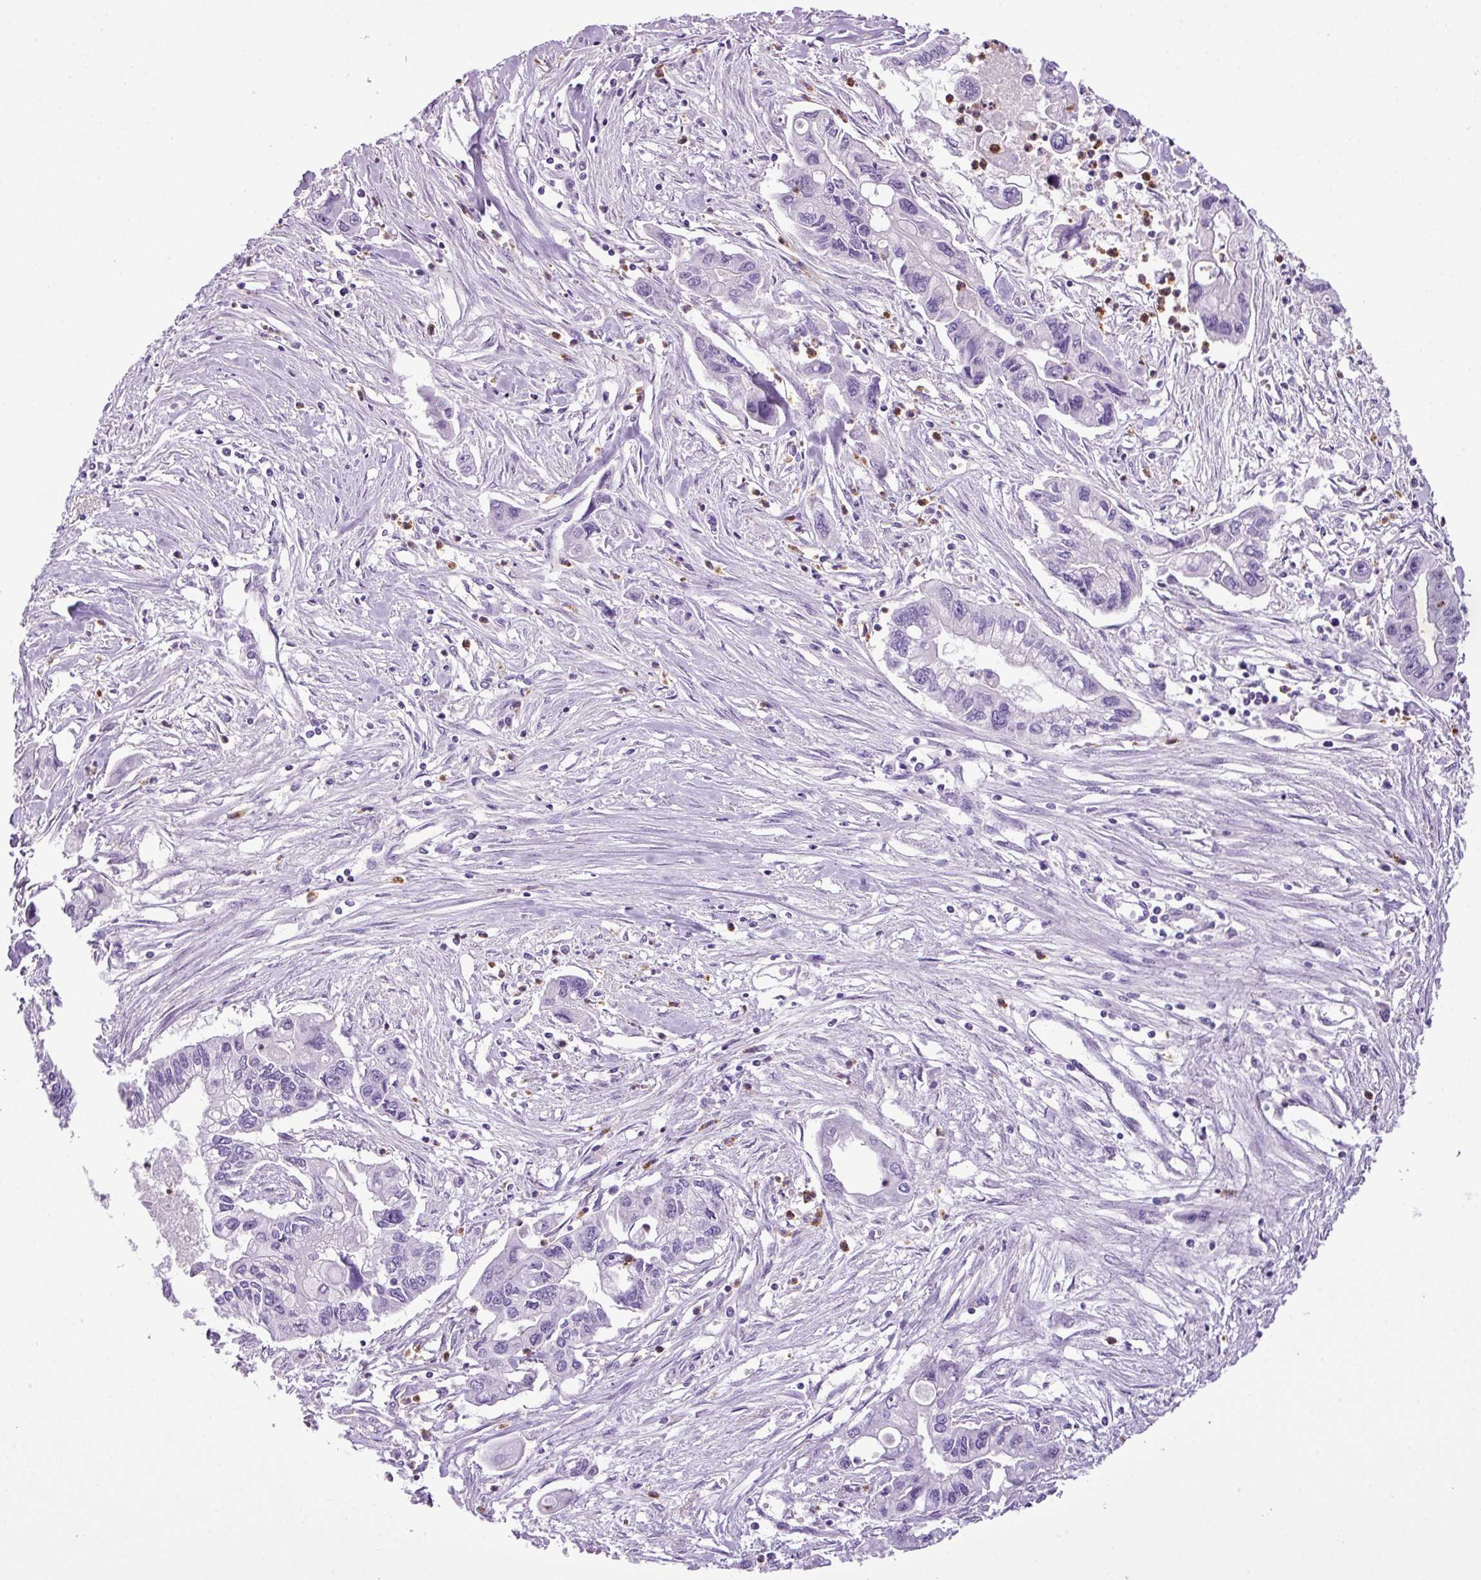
{"staining": {"intensity": "negative", "quantity": "none", "location": "none"}, "tissue": "pancreatic cancer", "cell_type": "Tumor cells", "image_type": "cancer", "snomed": [{"axis": "morphology", "description": "Adenocarcinoma, NOS"}, {"axis": "topography", "description": "Pancreas"}], "caption": "Human pancreatic cancer (adenocarcinoma) stained for a protein using immunohistochemistry exhibits no staining in tumor cells.", "gene": "HTR3E", "patient": {"sex": "male", "age": 62}}